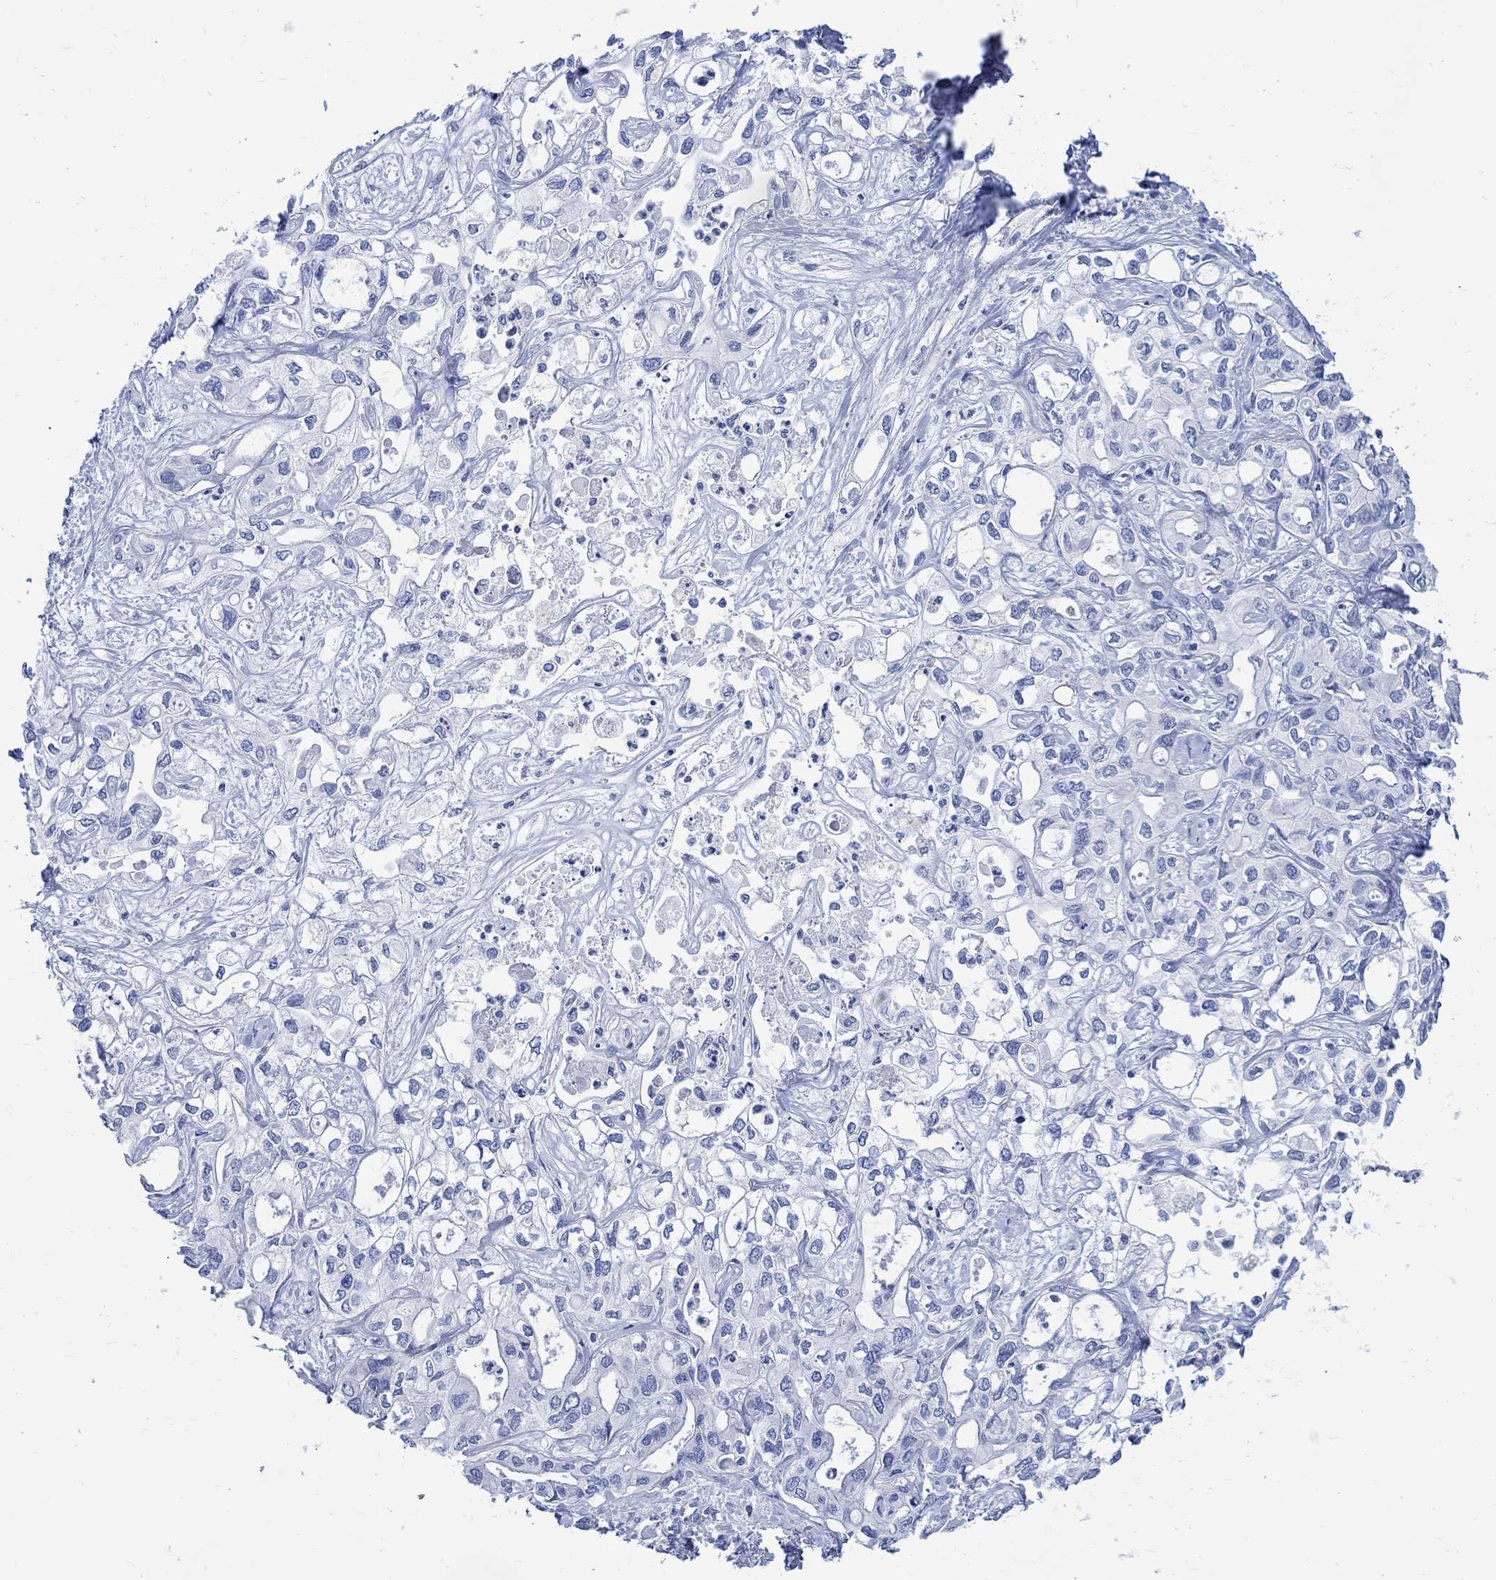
{"staining": {"intensity": "negative", "quantity": "none", "location": "none"}, "tissue": "liver cancer", "cell_type": "Tumor cells", "image_type": "cancer", "snomed": [{"axis": "morphology", "description": "Cholangiocarcinoma"}, {"axis": "topography", "description": "Liver"}], "caption": "Immunohistochemical staining of liver cancer (cholangiocarcinoma) shows no significant expression in tumor cells.", "gene": "CPLX2", "patient": {"sex": "female", "age": 64}}